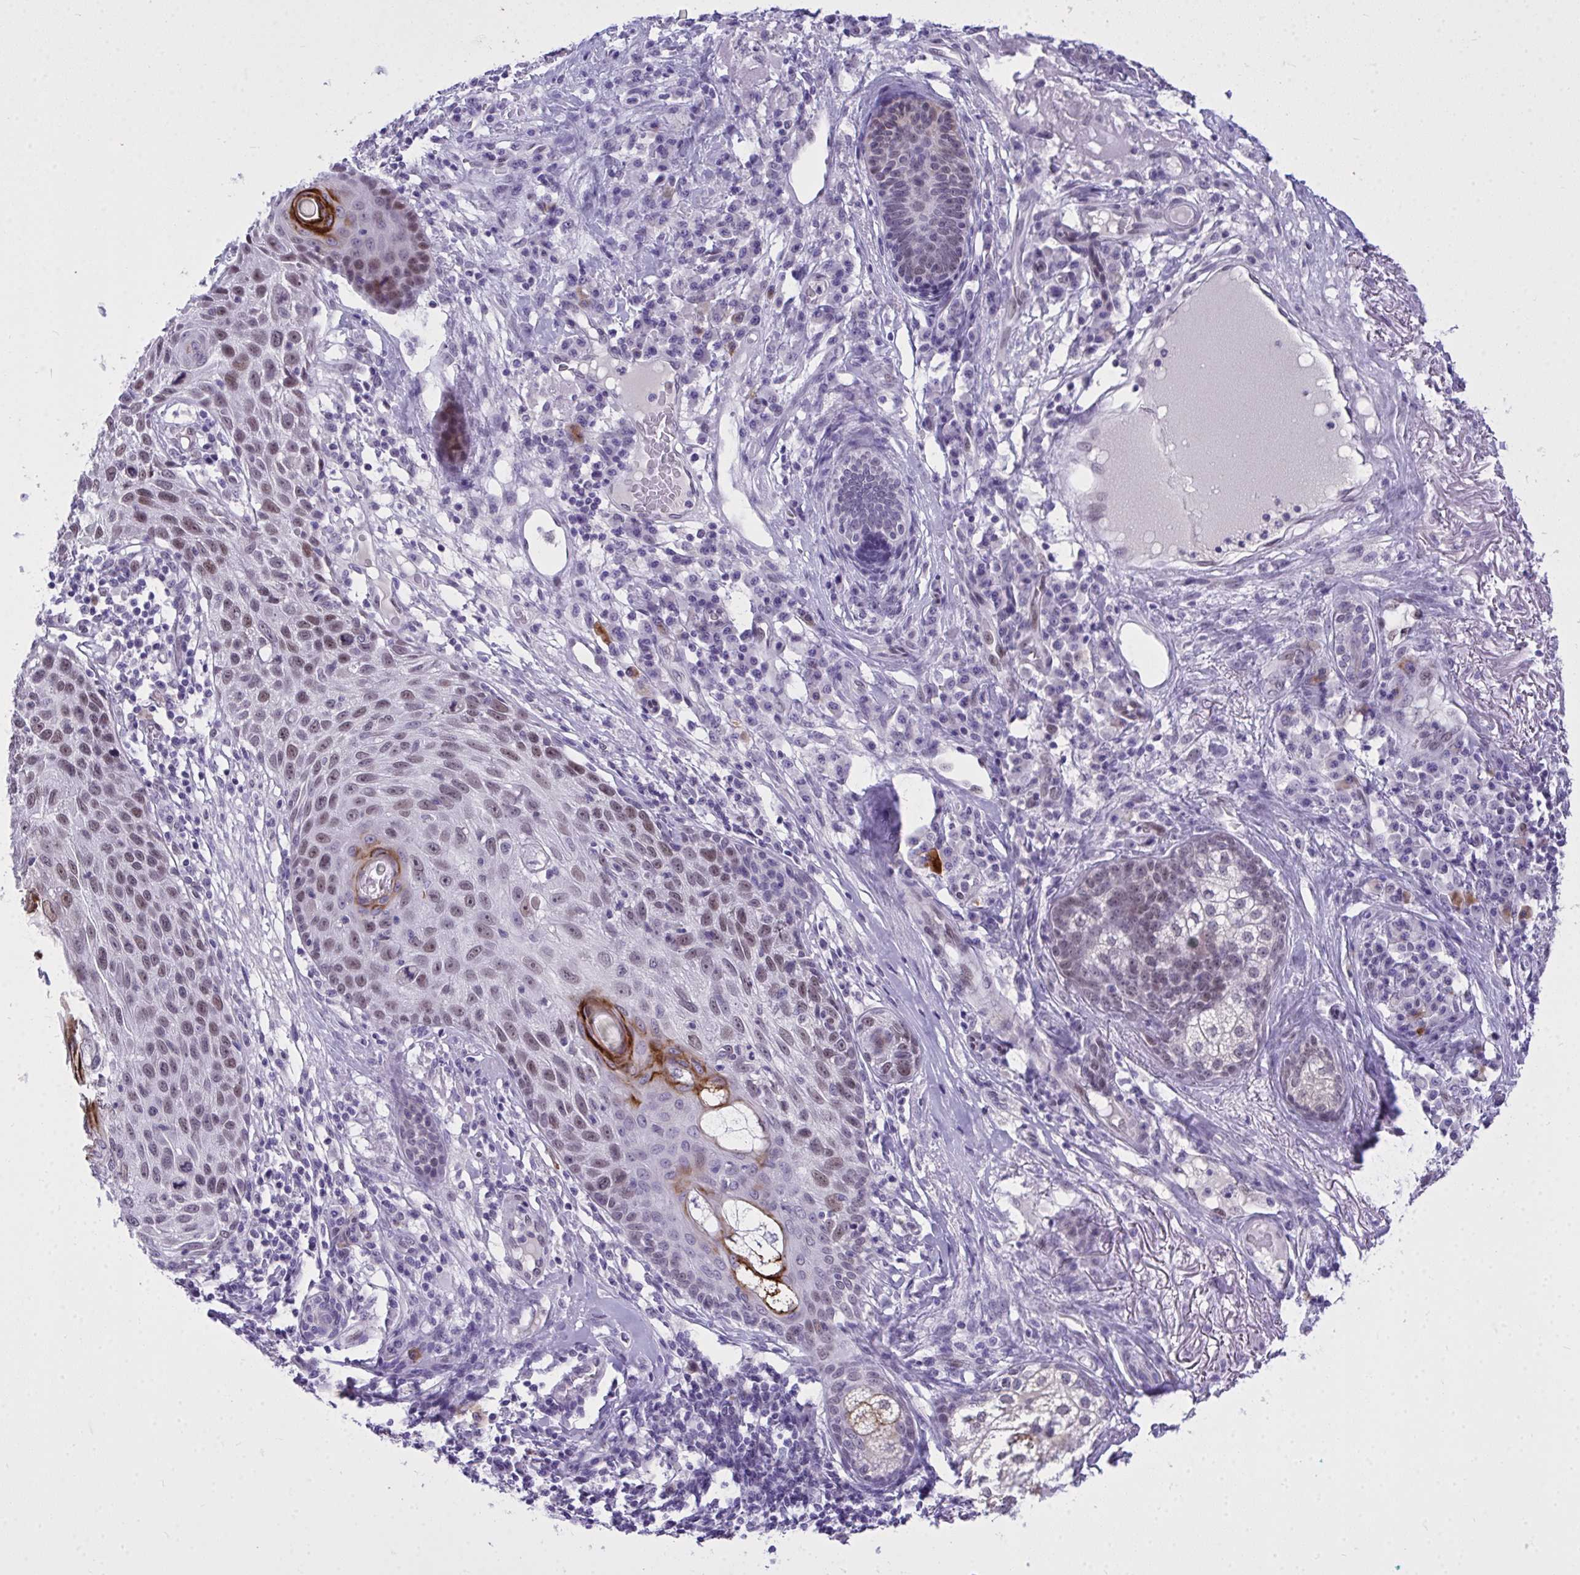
{"staining": {"intensity": "weak", "quantity": "25%-75%", "location": "nuclear"}, "tissue": "skin cancer", "cell_type": "Tumor cells", "image_type": "cancer", "snomed": [{"axis": "morphology", "description": "Squamous cell carcinoma, NOS"}, {"axis": "topography", "description": "Skin"}], "caption": "Tumor cells reveal weak nuclear staining in approximately 25%-75% of cells in skin squamous cell carcinoma.", "gene": "TEAD4", "patient": {"sex": "female", "age": 87}}